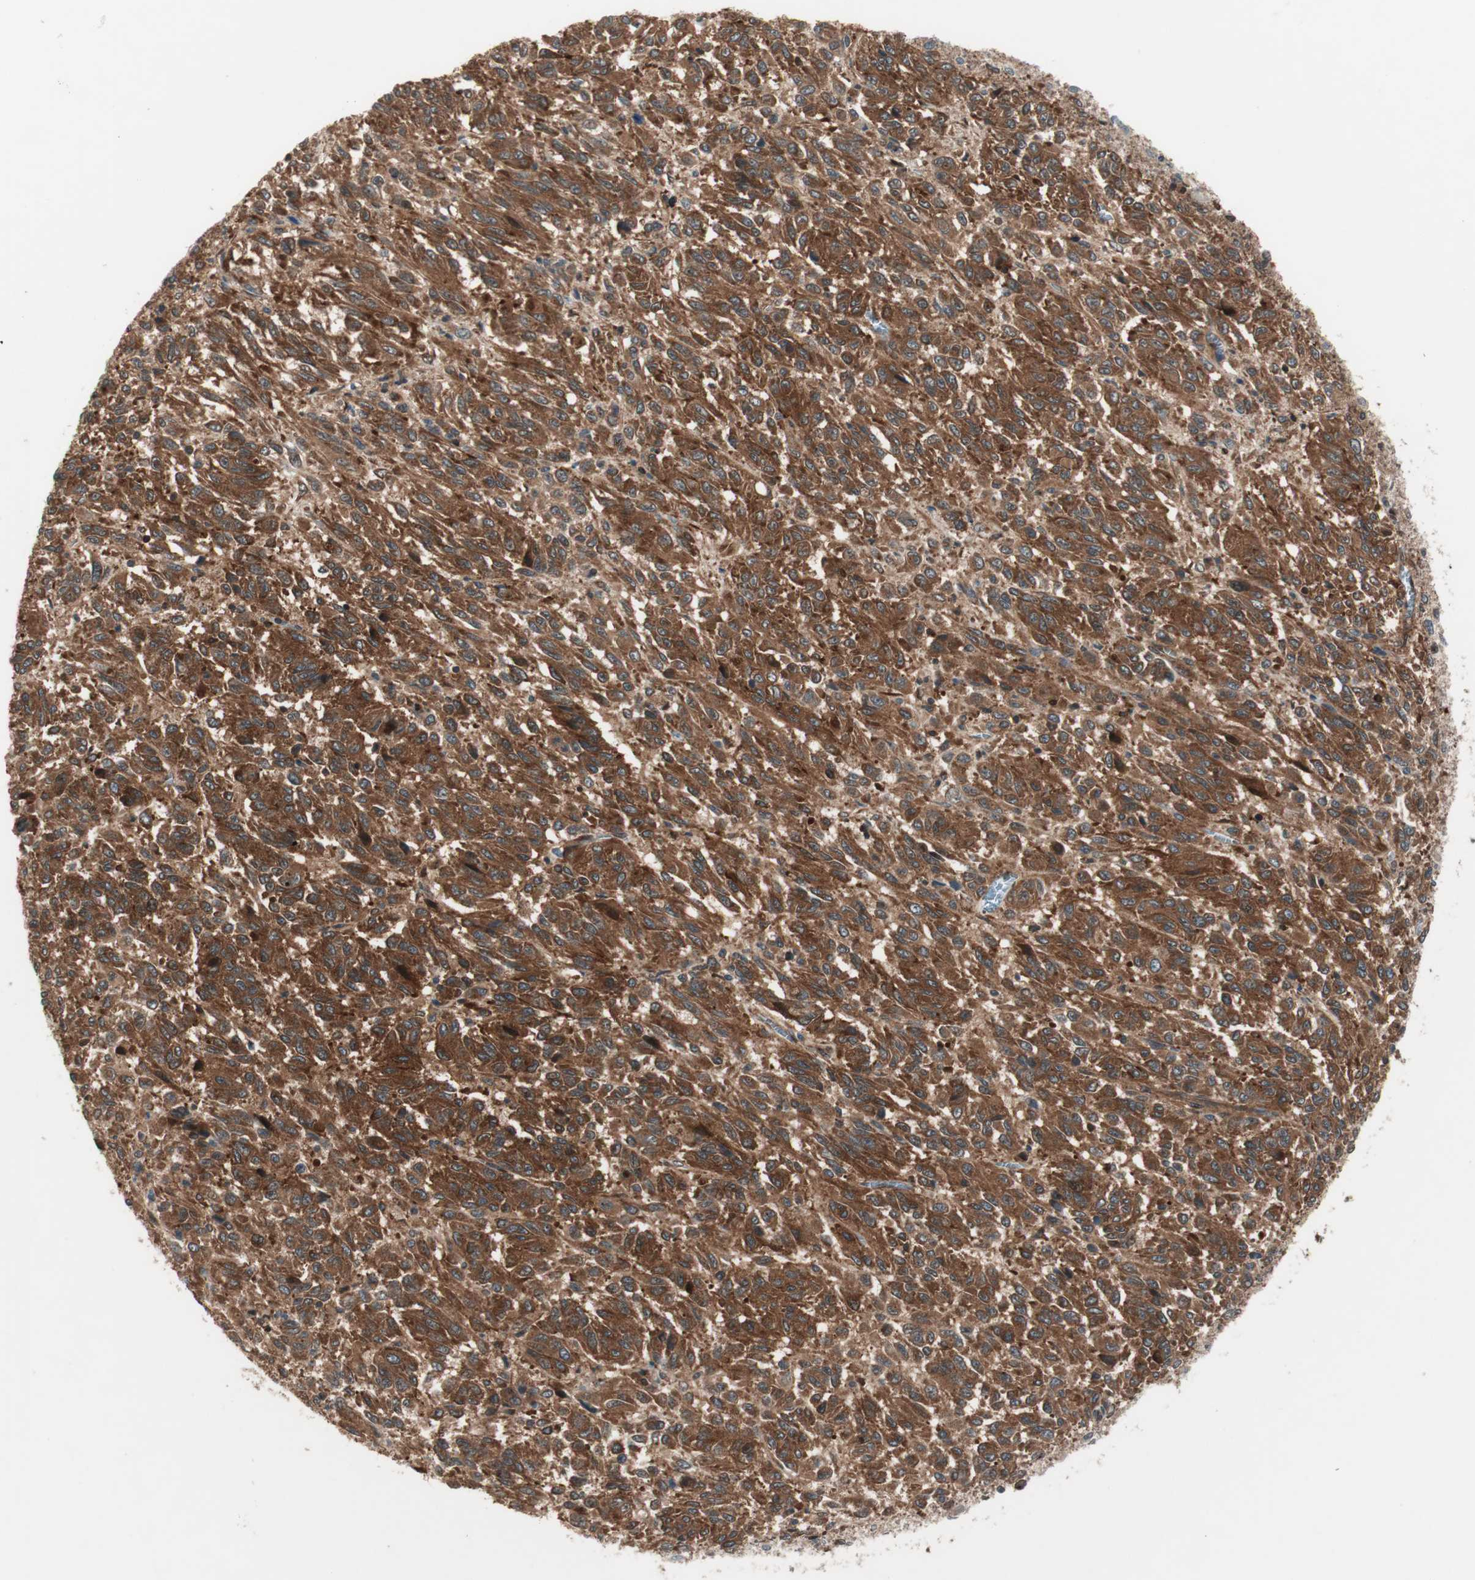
{"staining": {"intensity": "strong", "quantity": ">75%", "location": "cytoplasmic/membranous"}, "tissue": "melanoma", "cell_type": "Tumor cells", "image_type": "cancer", "snomed": [{"axis": "morphology", "description": "Malignant melanoma, Metastatic site"}, {"axis": "topography", "description": "Lung"}], "caption": "Malignant melanoma (metastatic site) stained with a protein marker demonstrates strong staining in tumor cells.", "gene": "PRKG2", "patient": {"sex": "male", "age": 64}}